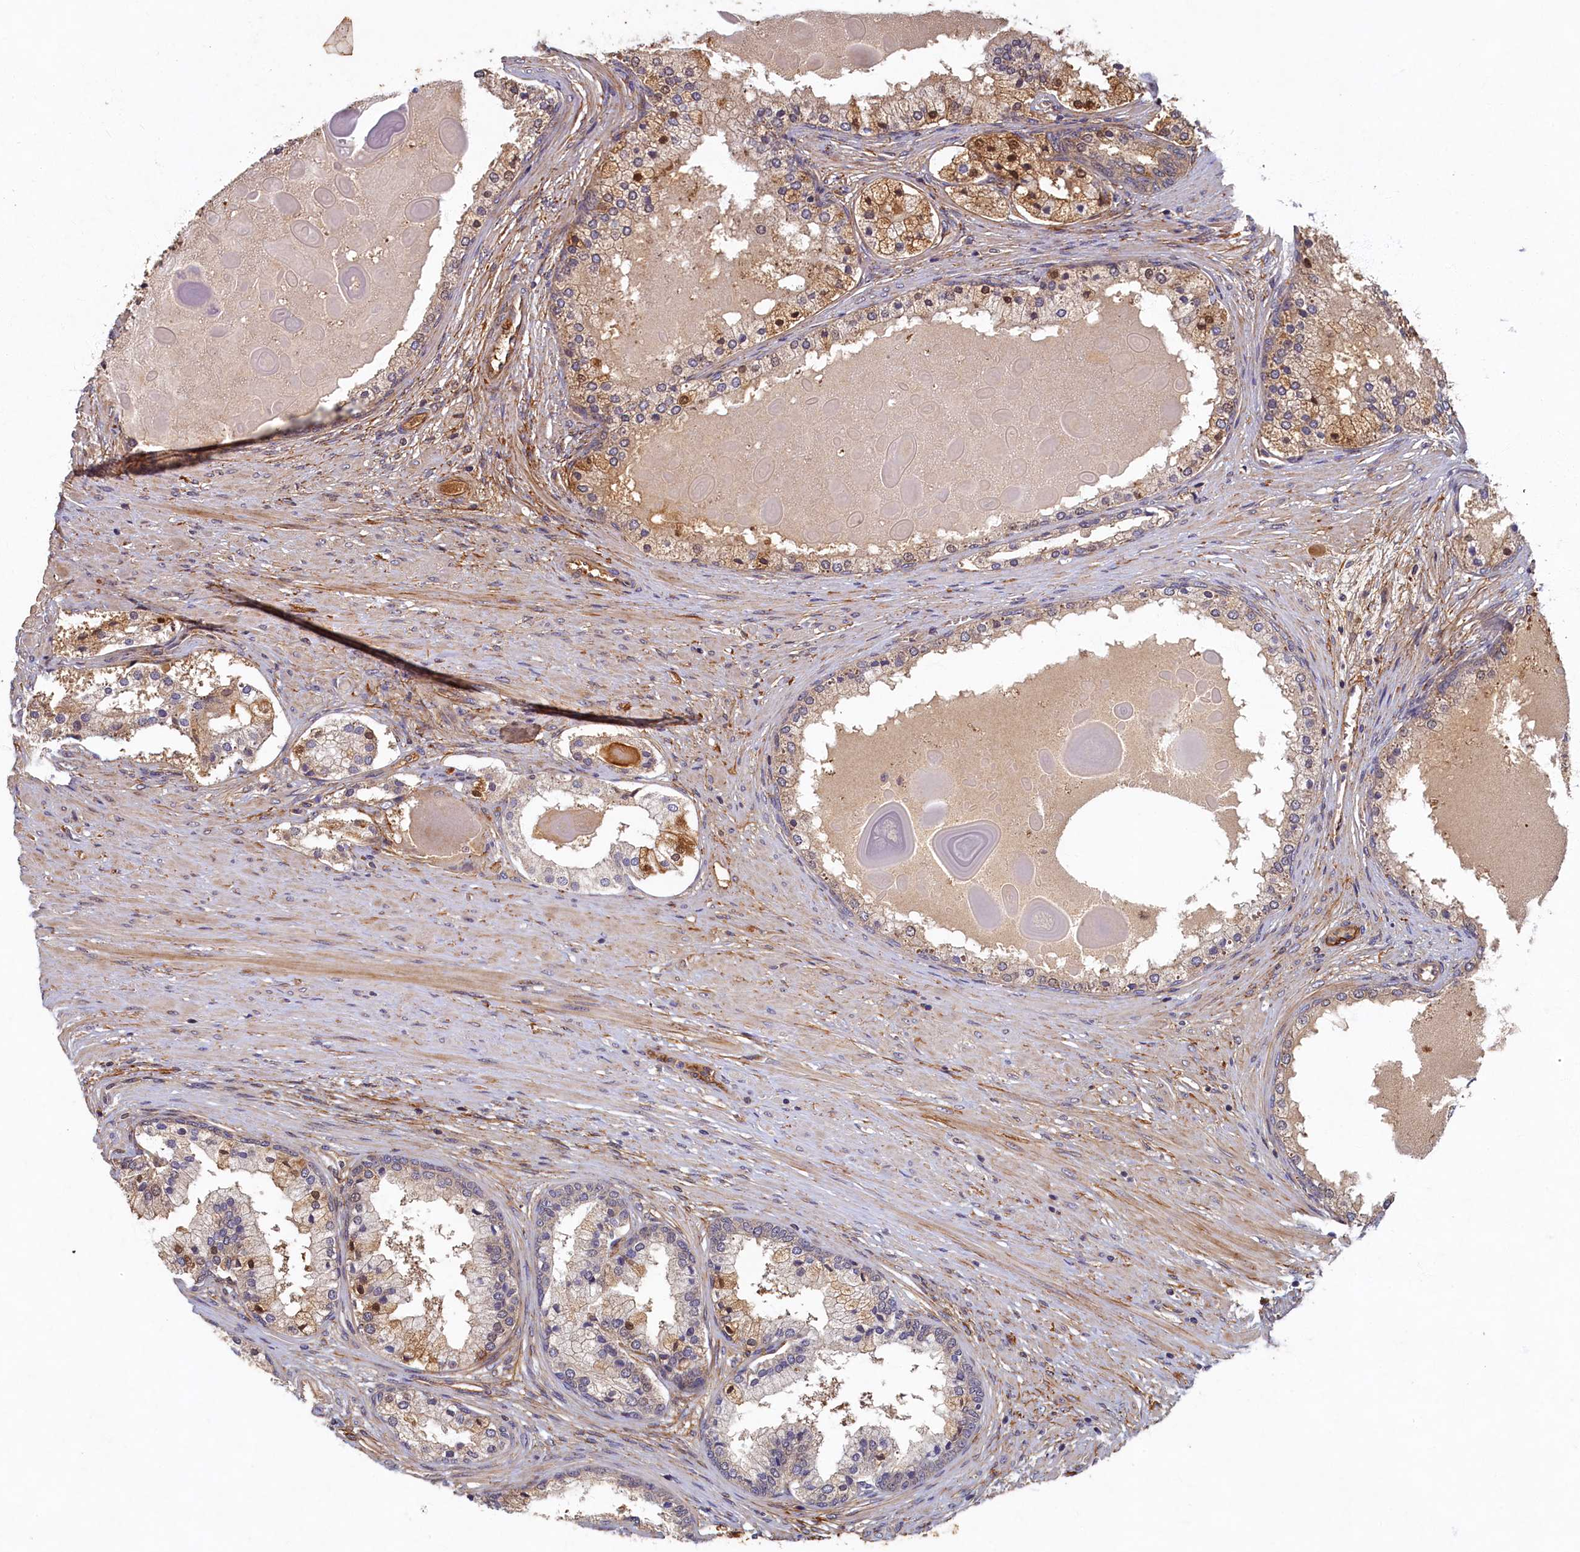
{"staining": {"intensity": "moderate", "quantity": "<25%", "location": "cytoplasmic/membranous,nuclear"}, "tissue": "prostate cancer", "cell_type": "Tumor cells", "image_type": "cancer", "snomed": [{"axis": "morphology", "description": "Adenocarcinoma, Low grade"}, {"axis": "topography", "description": "Prostate"}], "caption": "Protein expression analysis of low-grade adenocarcinoma (prostate) exhibits moderate cytoplasmic/membranous and nuclear expression in about <25% of tumor cells. Using DAB (brown) and hematoxylin (blue) stains, captured at high magnification using brightfield microscopy.", "gene": "LCMT2", "patient": {"sex": "male", "age": 59}}